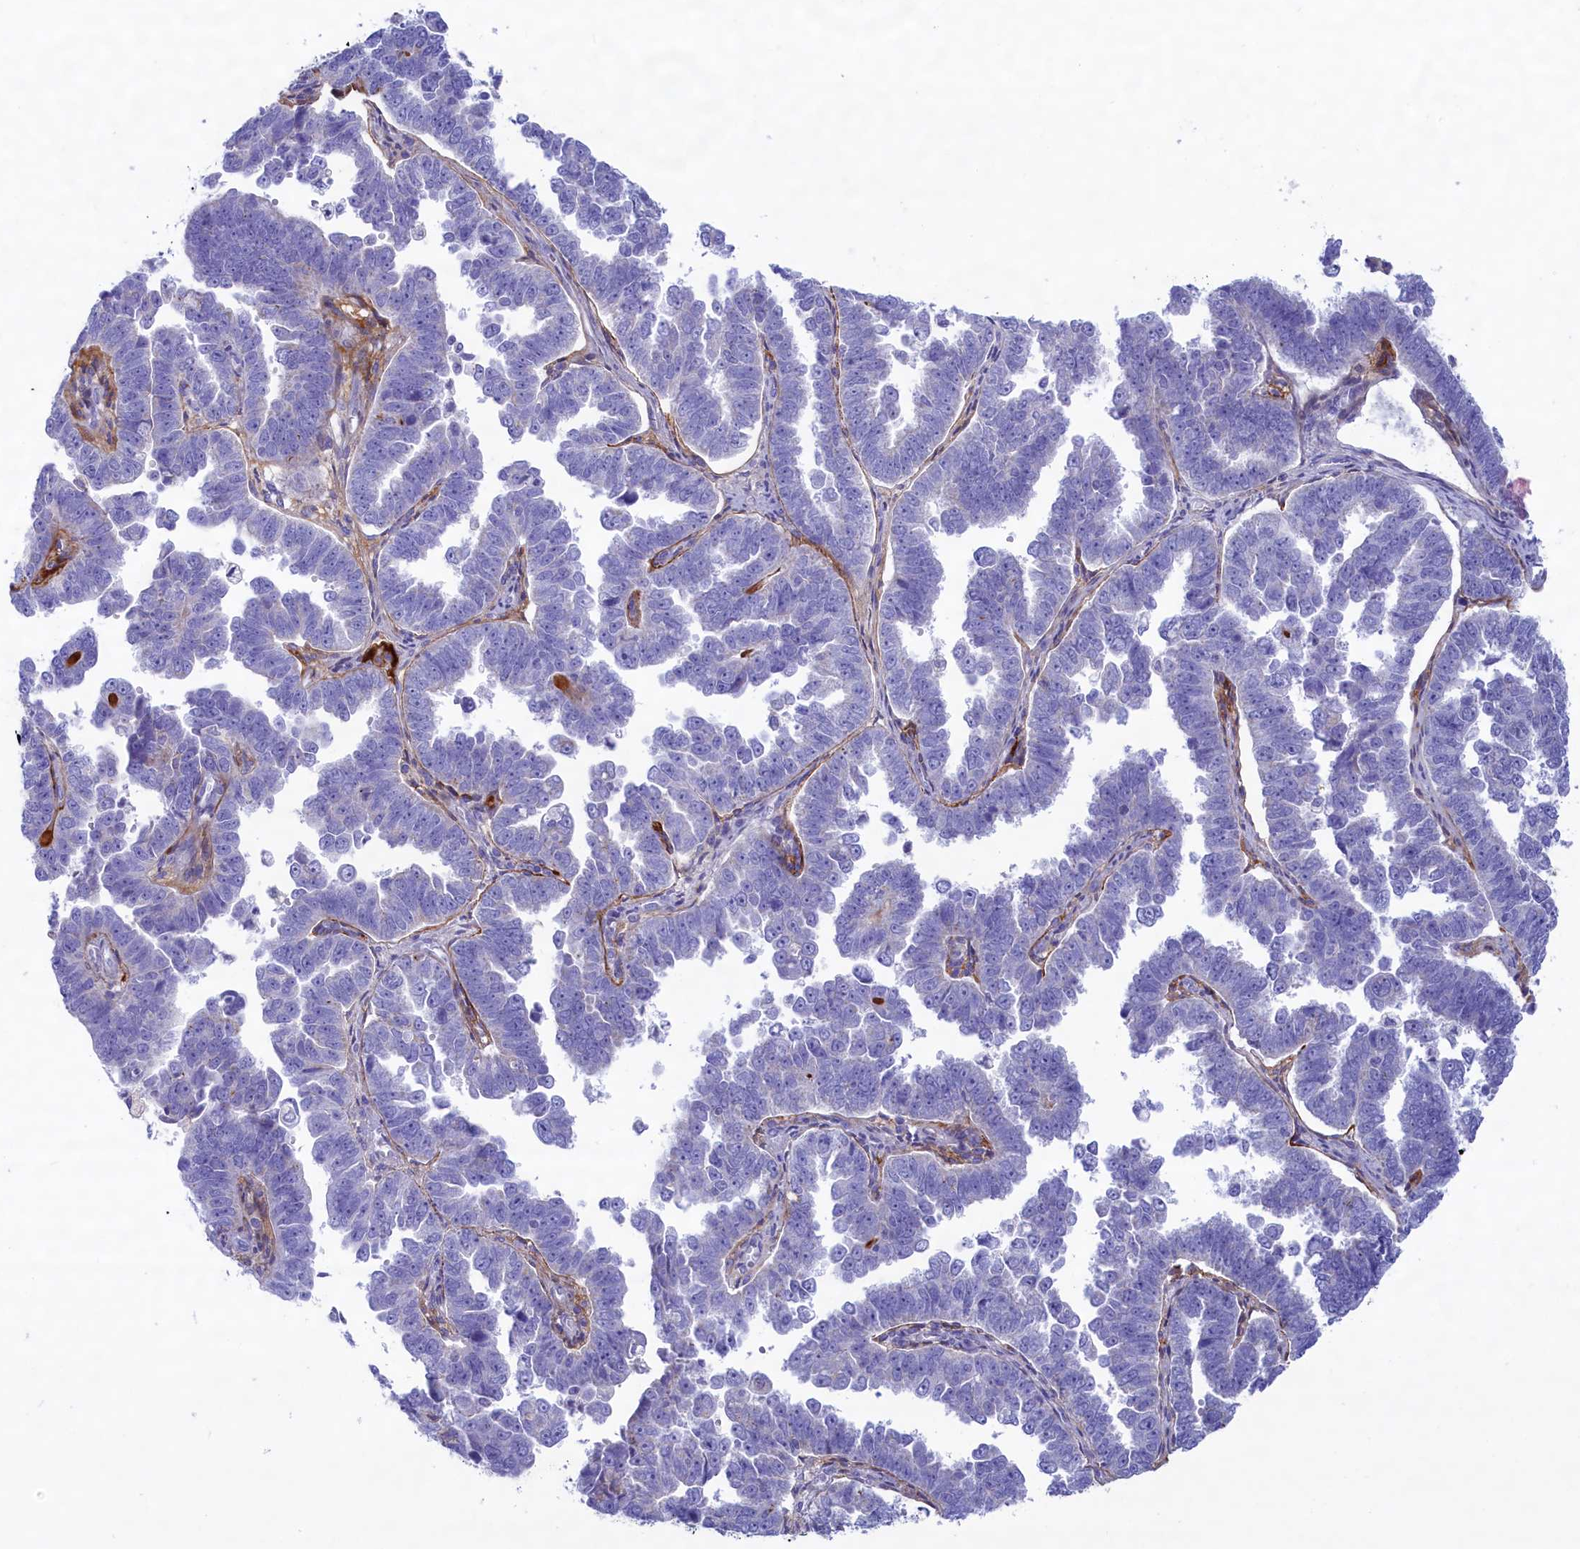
{"staining": {"intensity": "negative", "quantity": "none", "location": "none"}, "tissue": "endometrial cancer", "cell_type": "Tumor cells", "image_type": "cancer", "snomed": [{"axis": "morphology", "description": "Adenocarcinoma, NOS"}, {"axis": "topography", "description": "Endometrium"}], "caption": "High magnification brightfield microscopy of adenocarcinoma (endometrial) stained with DAB (3,3'-diaminobenzidine) (brown) and counterstained with hematoxylin (blue): tumor cells show no significant expression. (IHC, brightfield microscopy, high magnification).", "gene": "MPV17L2", "patient": {"sex": "female", "age": 75}}